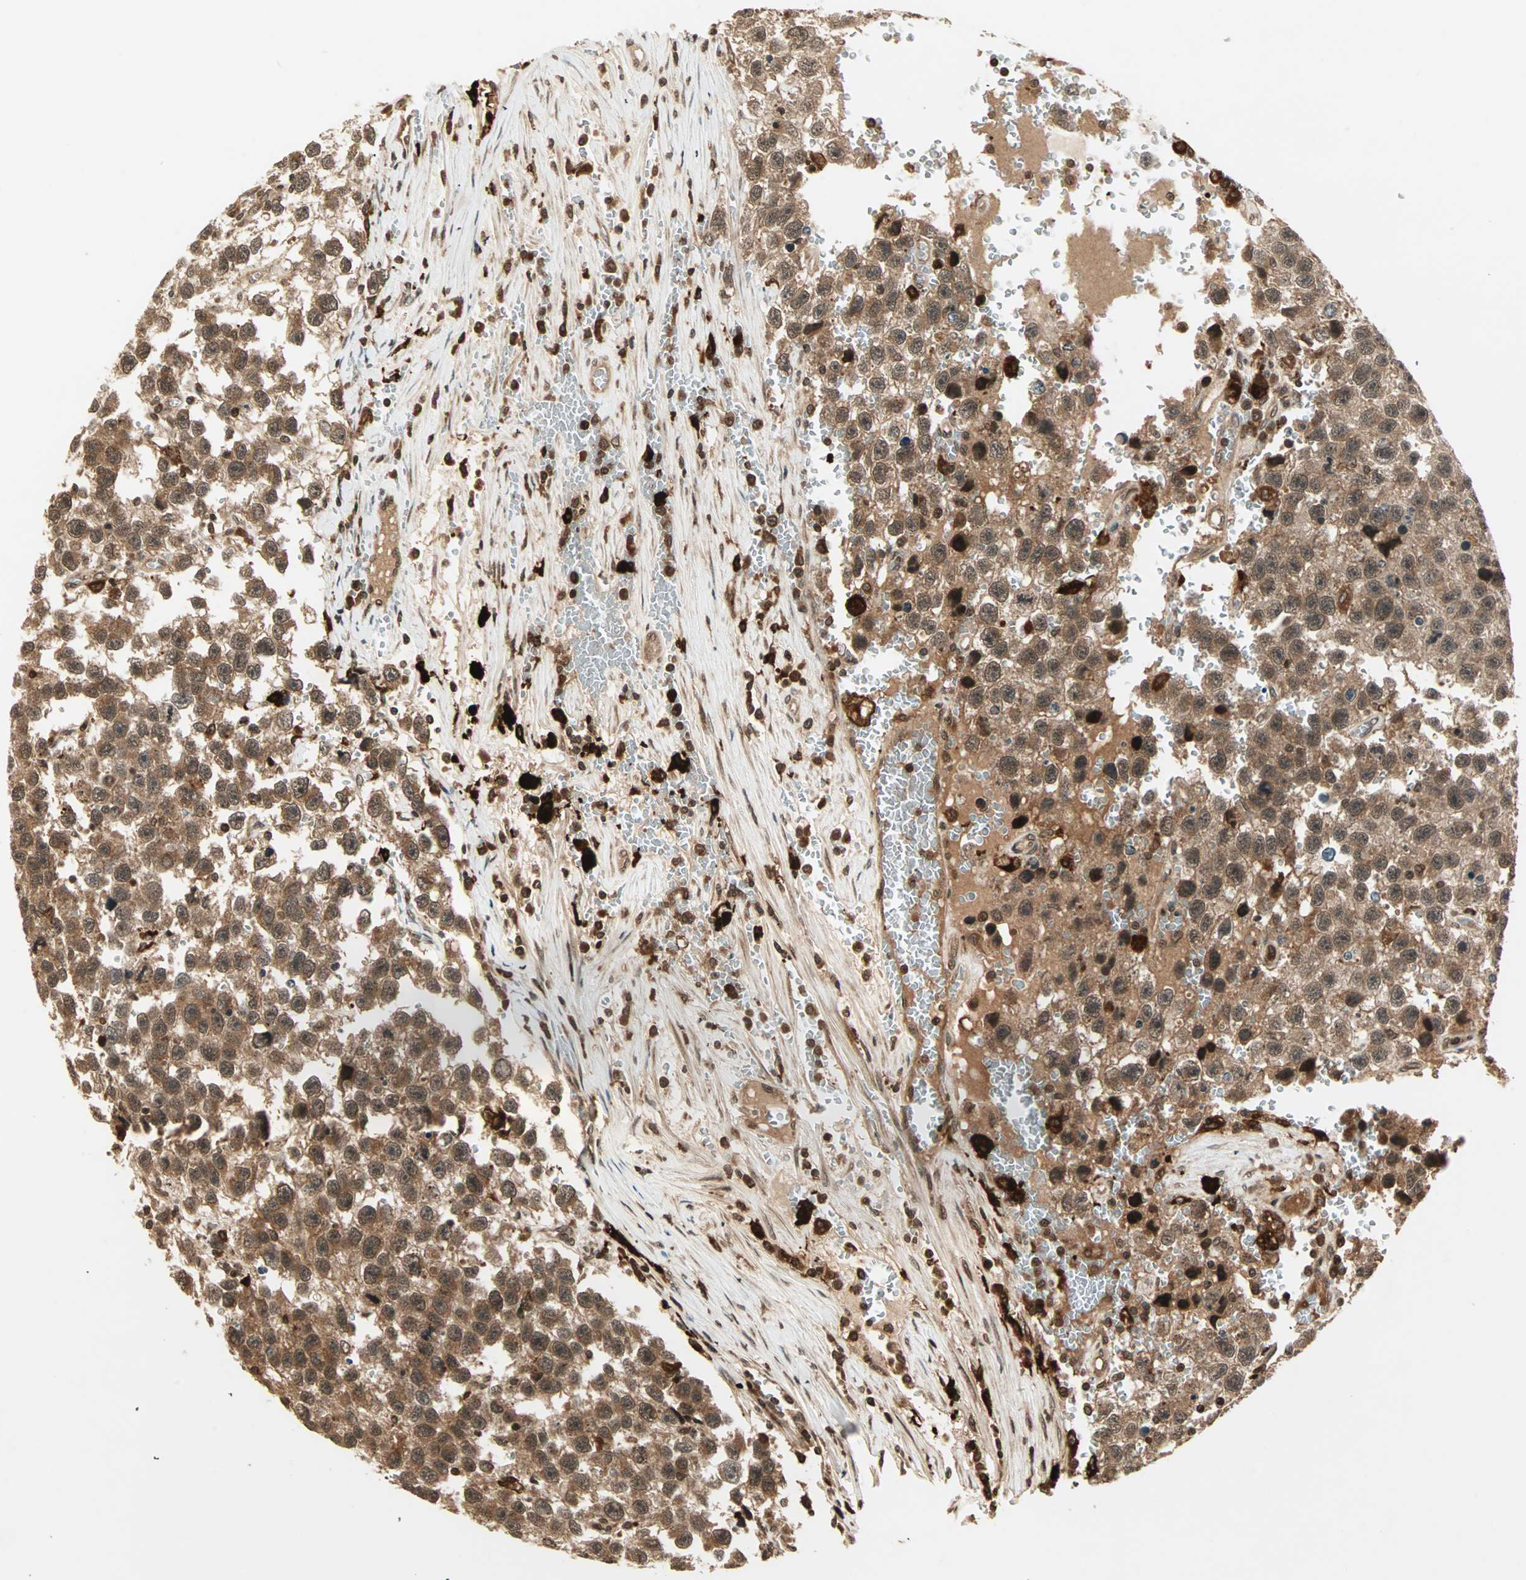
{"staining": {"intensity": "strong", "quantity": ">75%", "location": "cytoplasmic/membranous,nuclear"}, "tissue": "testis cancer", "cell_type": "Tumor cells", "image_type": "cancer", "snomed": [{"axis": "morphology", "description": "Seminoma, NOS"}, {"axis": "topography", "description": "Testis"}], "caption": "Immunohistochemistry micrograph of human testis cancer stained for a protein (brown), which exhibits high levels of strong cytoplasmic/membranous and nuclear positivity in approximately >75% of tumor cells.", "gene": "RFFL", "patient": {"sex": "male", "age": 33}}